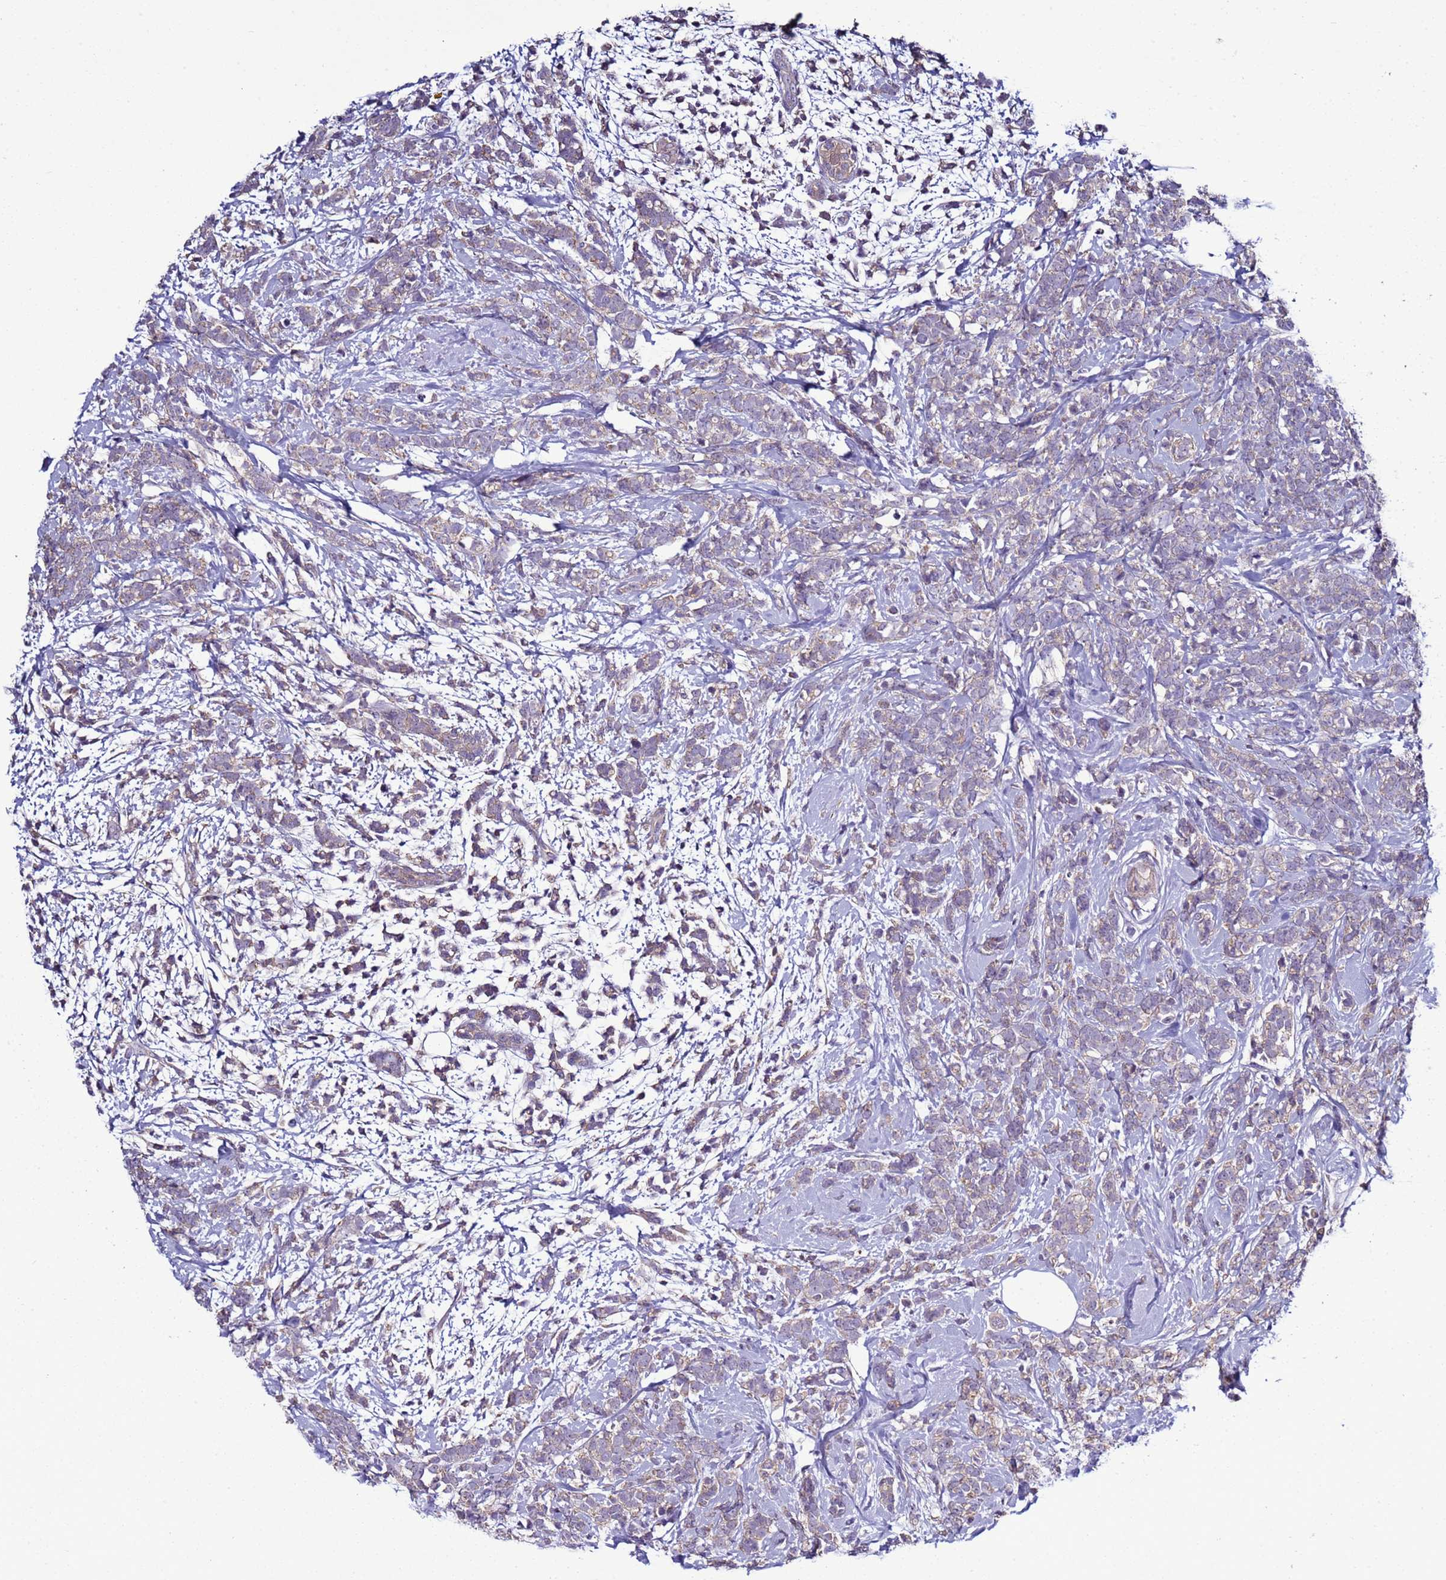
{"staining": {"intensity": "weak", "quantity": "25%-75%", "location": "cytoplasmic/membranous"}, "tissue": "breast cancer", "cell_type": "Tumor cells", "image_type": "cancer", "snomed": [{"axis": "morphology", "description": "Lobular carcinoma"}, {"axis": "topography", "description": "Breast"}], "caption": "Immunohistochemical staining of human breast cancer (lobular carcinoma) demonstrates low levels of weak cytoplasmic/membranous expression in about 25%-75% of tumor cells.", "gene": "RABL2B", "patient": {"sex": "female", "age": 58}}